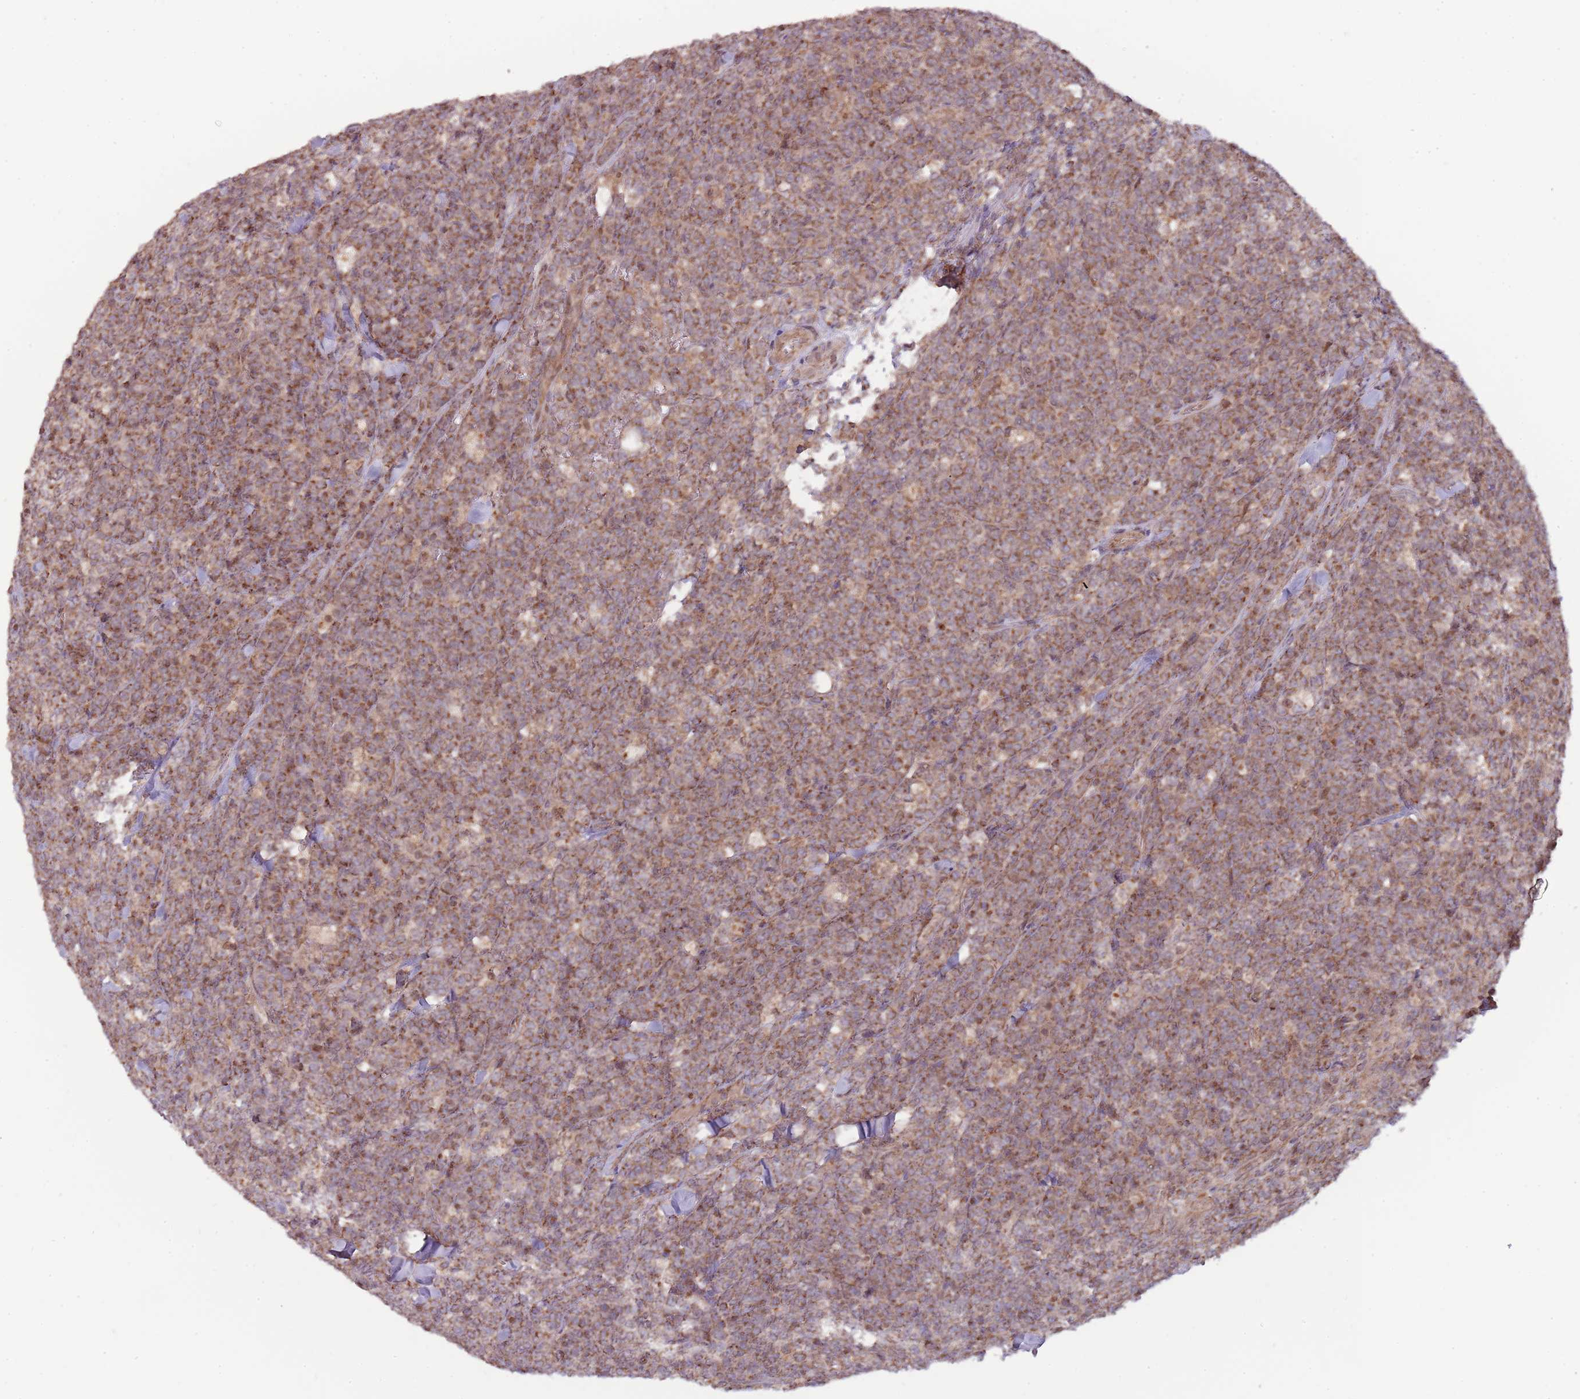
{"staining": {"intensity": "moderate", "quantity": "25%-75%", "location": "cytoplasmic/membranous"}, "tissue": "lymphoma", "cell_type": "Tumor cells", "image_type": "cancer", "snomed": [{"axis": "morphology", "description": "Malignant lymphoma, non-Hodgkin's type, High grade"}, {"axis": "topography", "description": "Small intestine"}], "caption": "High-grade malignant lymphoma, non-Hodgkin's type stained for a protein (brown) displays moderate cytoplasmic/membranous positive expression in approximately 25%-75% of tumor cells.", "gene": "RNF181", "patient": {"sex": "male", "age": 8}}